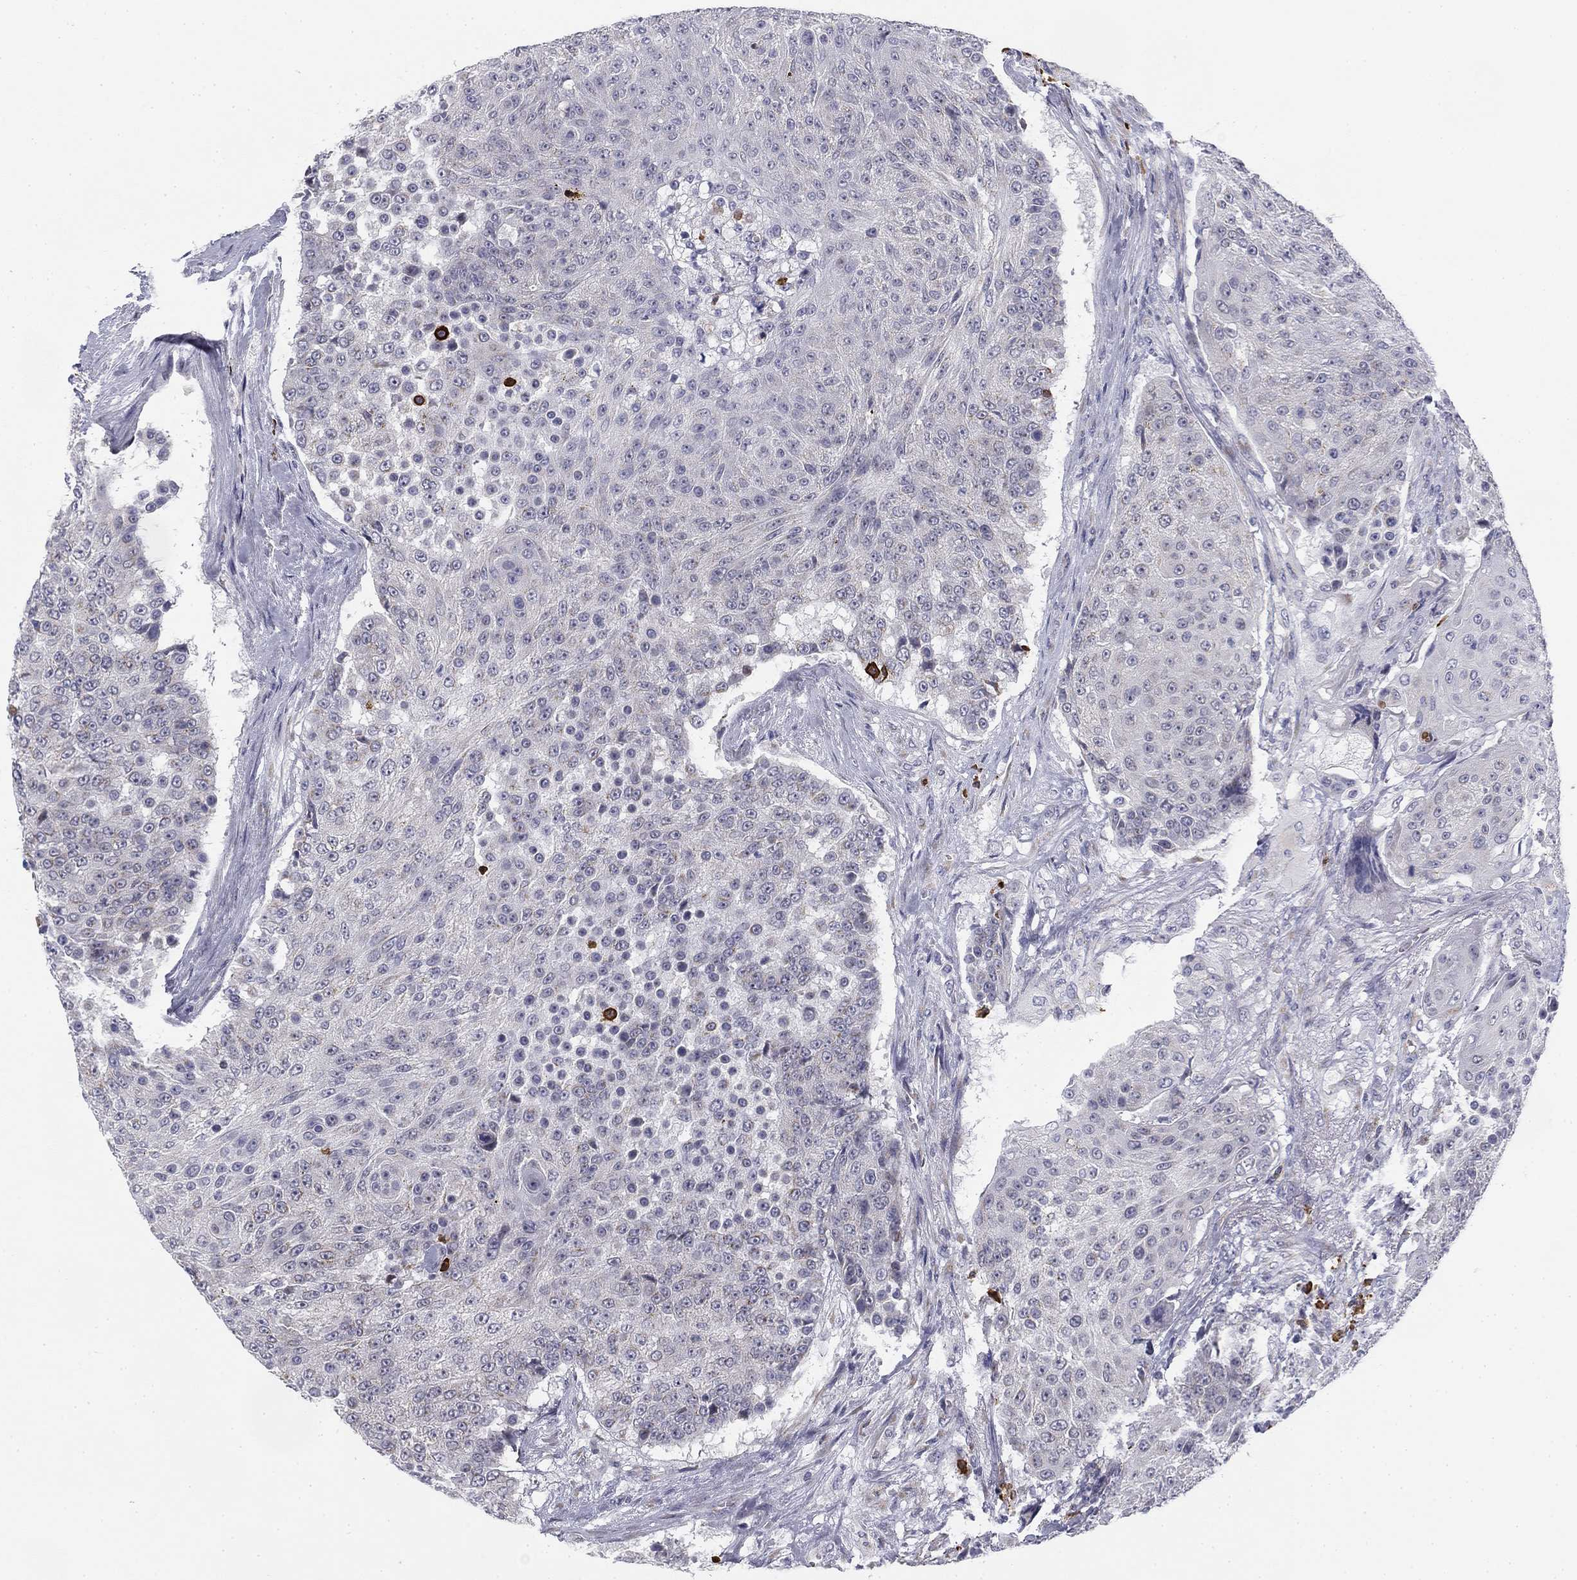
{"staining": {"intensity": "negative", "quantity": "none", "location": "none"}, "tissue": "urothelial cancer", "cell_type": "Tumor cells", "image_type": "cancer", "snomed": [{"axis": "morphology", "description": "Urothelial carcinoma, High grade"}, {"axis": "topography", "description": "Urinary bladder"}], "caption": "IHC of urothelial carcinoma (high-grade) reveals no expression in tumor cells.", "gene": "TRAT1", "patient": {"sex": "female", "age": 63}}